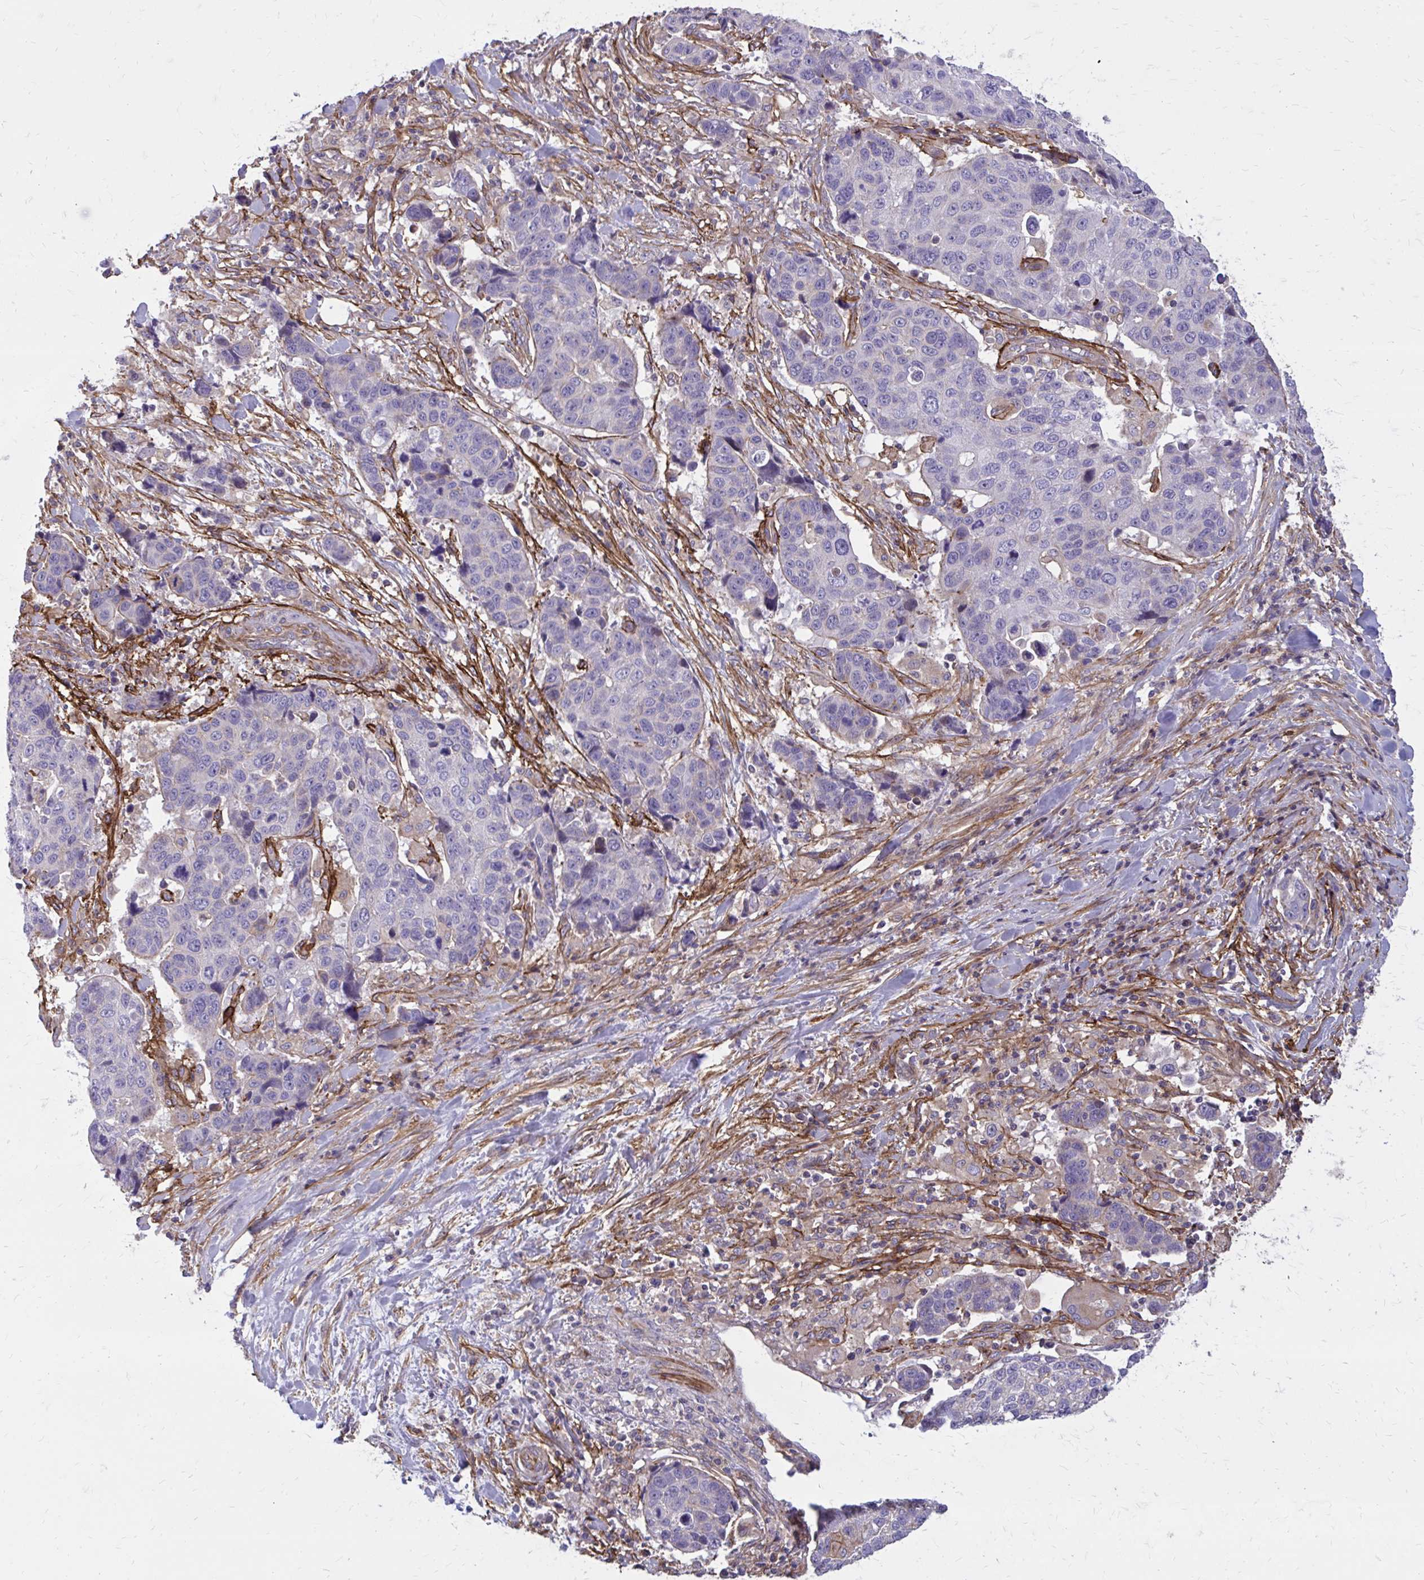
{"staining": {"intensity": "negative", "quantity": "none", "location": "none"}, "tissue": "lung cancer", "cell_type": "Tumor cells", "image_type": "cancer", "snomed": [{"axis": "morphology", "description": "Squamous cell carcinoma, NOS"}, {"axis": "topography", "description": "Lymph node"}, {"axis": "topography", "description": "Lung"}], "caption": "Tumor cells are negative for brown protein staining in lung squamous cell carcinoma. Brightfield microscopy of IHC stained with DAB (brown) and hematoxylin (blue), captured at high magnification.", "gene": "FAP", "patient": {"sex": "male", "age": 61}}